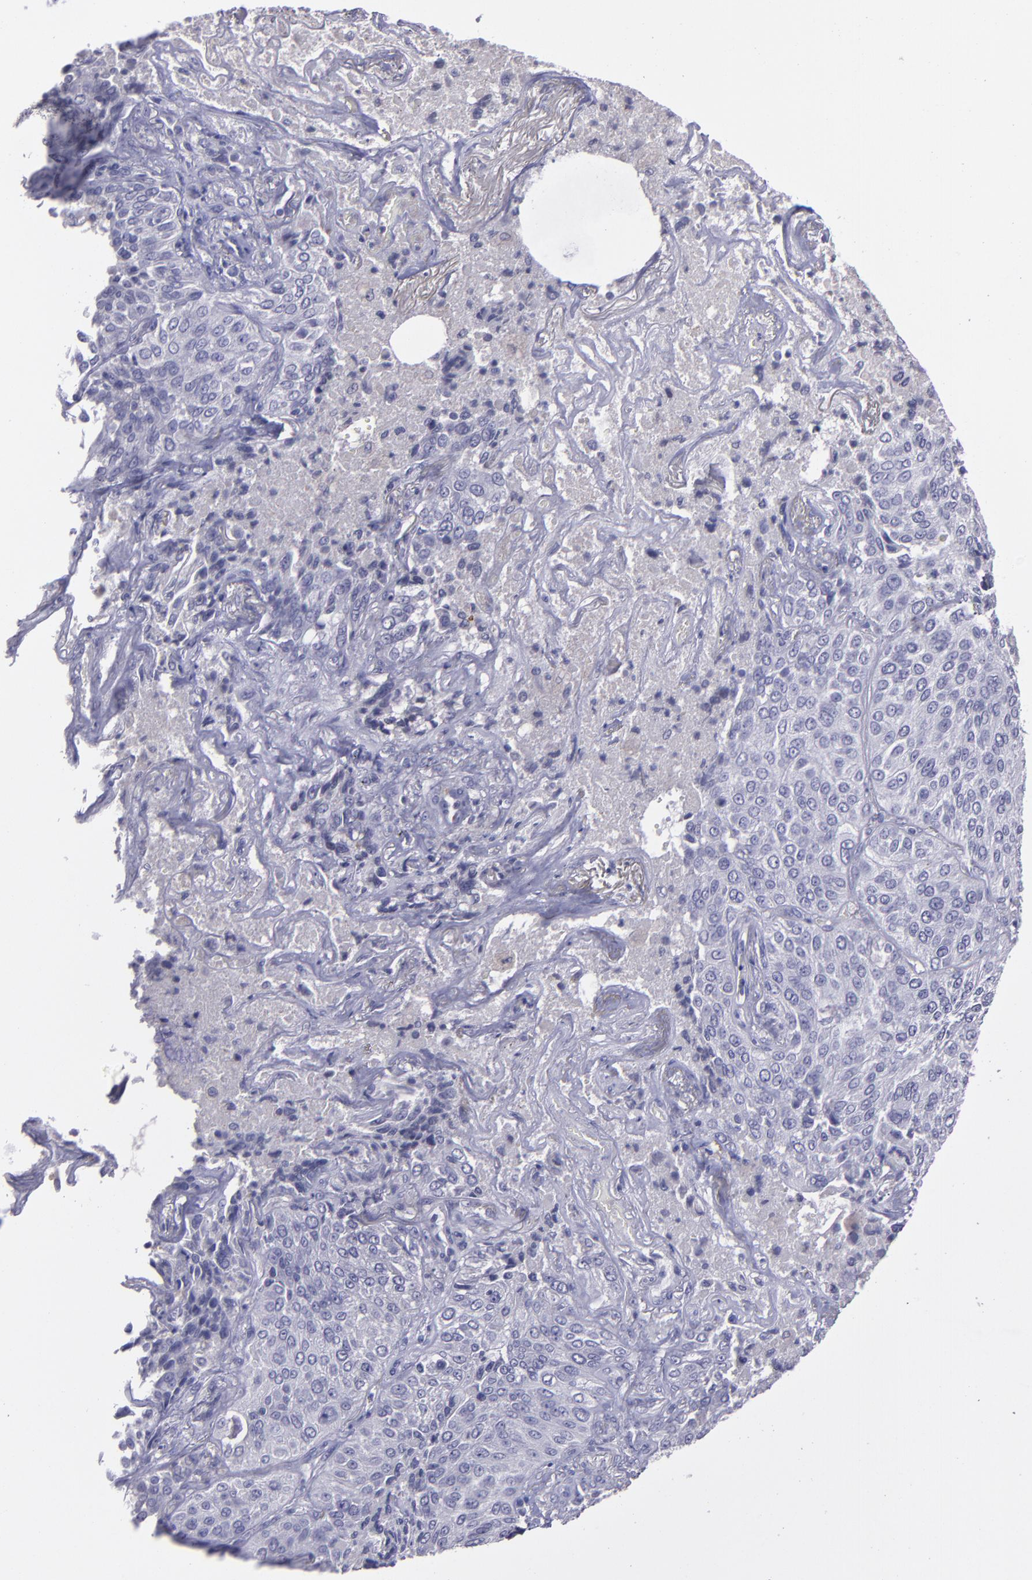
{"staining": {"intensity": "negative", "quantity": "none", "location": "none"}, "tissue": "lung cancer", "cell_type": "Tumor cells", "image_type": "cancer", "snomed": [{"axis": "morphology", "description": "Squamous cell carcinoma, NOS"}, {"axis": "topography", "description": "Lung"}], "caption": "Tumor cells show no significant positivity in lung squamous cell carcinoma. (DAB (3,3'-diaminobenzidine) immunohistochemistry, high magnification).", "gene": "MASP1", "patient": {"sex": "male", "age": 54}}